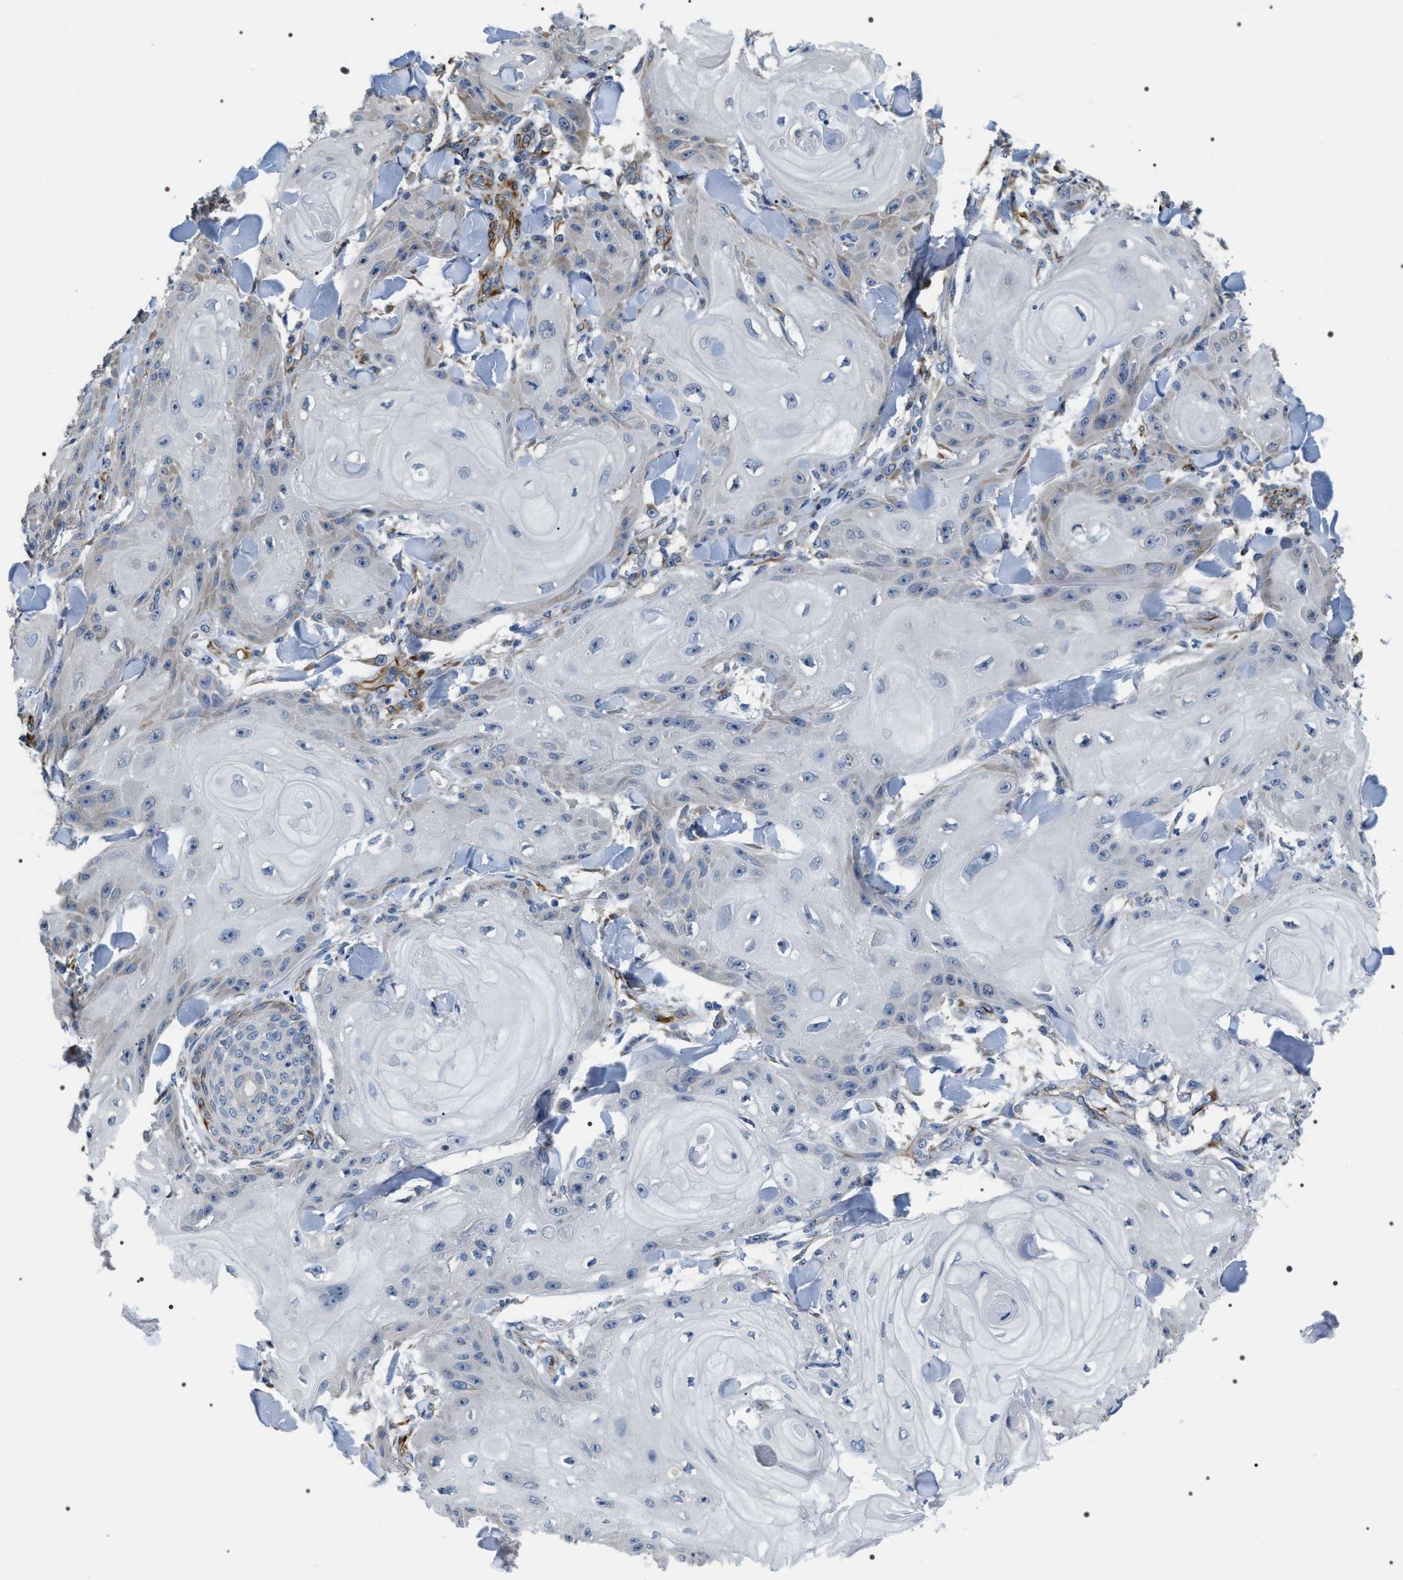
{"staining": {"intensity": "negative", "quantity": "none", "location": "none"}, "tissue": "skin cancer", "cell_type": "Tumor cells", "image_type": "cancer", "snomed": [{"axis": "morphology", "description": "Squamous cell carcinoma, NOS"}, {"axis": "topography", "description": "Skin"}], "caption": "A micrograph of skin cancer (squamous cell carcinoma) stained for a protein reveals no brown staining in tumor cells.", "gene": "PKD1L1", "patient": {"sex": "male", "age": 74}}